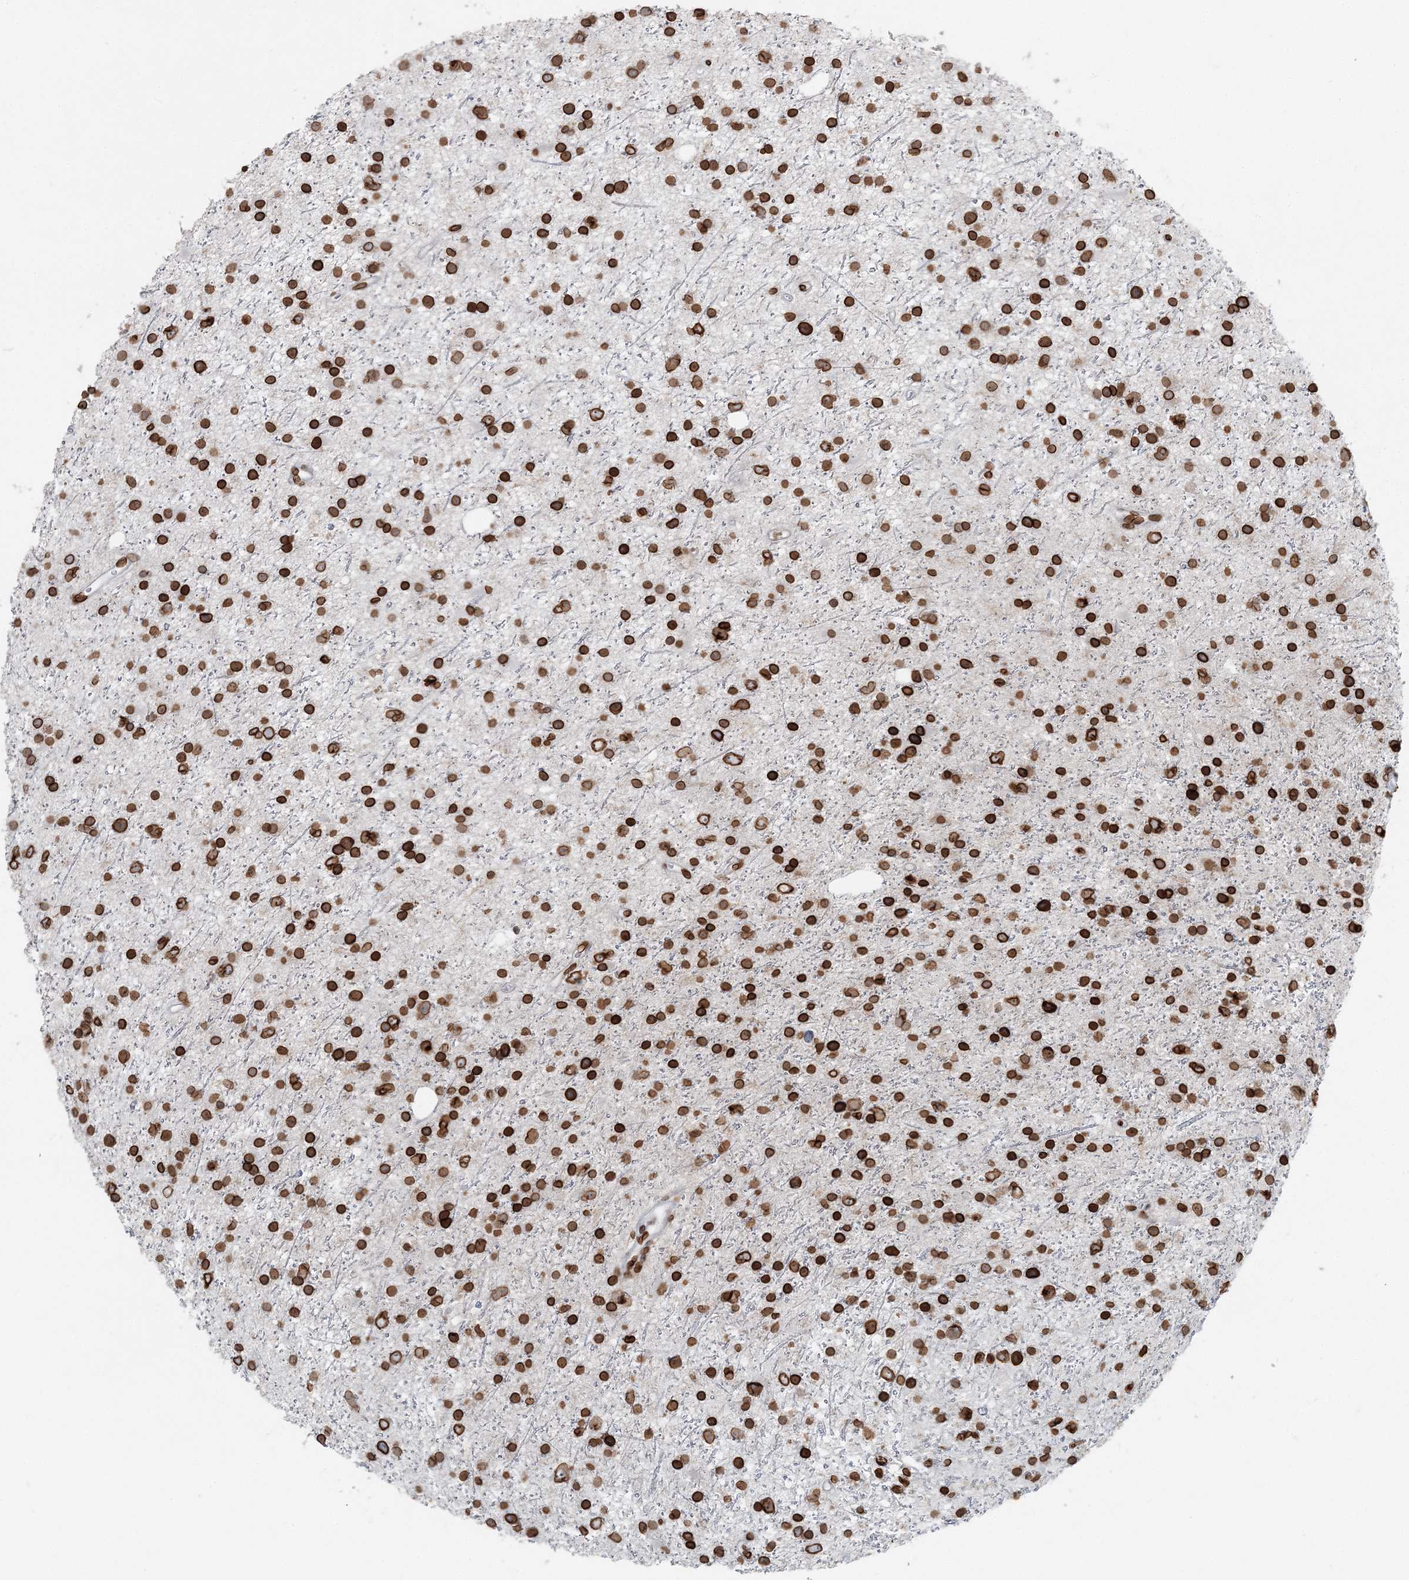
{"staining": {"intensity": "strong", "quantity": ">75%", "location": "cytoplasmic/membranous,nuclear"}, "tissue": "glioma", "cell_type": "Tumor cells", "image_type": "cancer", "snomed": [{"axis": "morphology", "description": "Glioma, malignant, Low grade"}, {"axis": "topography", "description": "Cerebral cortex"}], "caption": "Immunohistochemistry micrograph of neoplastic tissue: glioma stained using immunohistochemistry (IHC) displays high levels of strong protein expression localized specifically in the cytoplasmic/membranous and nuclear of tumor cells, appearing as a cytoplasmic/membranous and nuclear brown color.", "gene": "GJD4", "patient": {"sex": "female", "age": 39}}